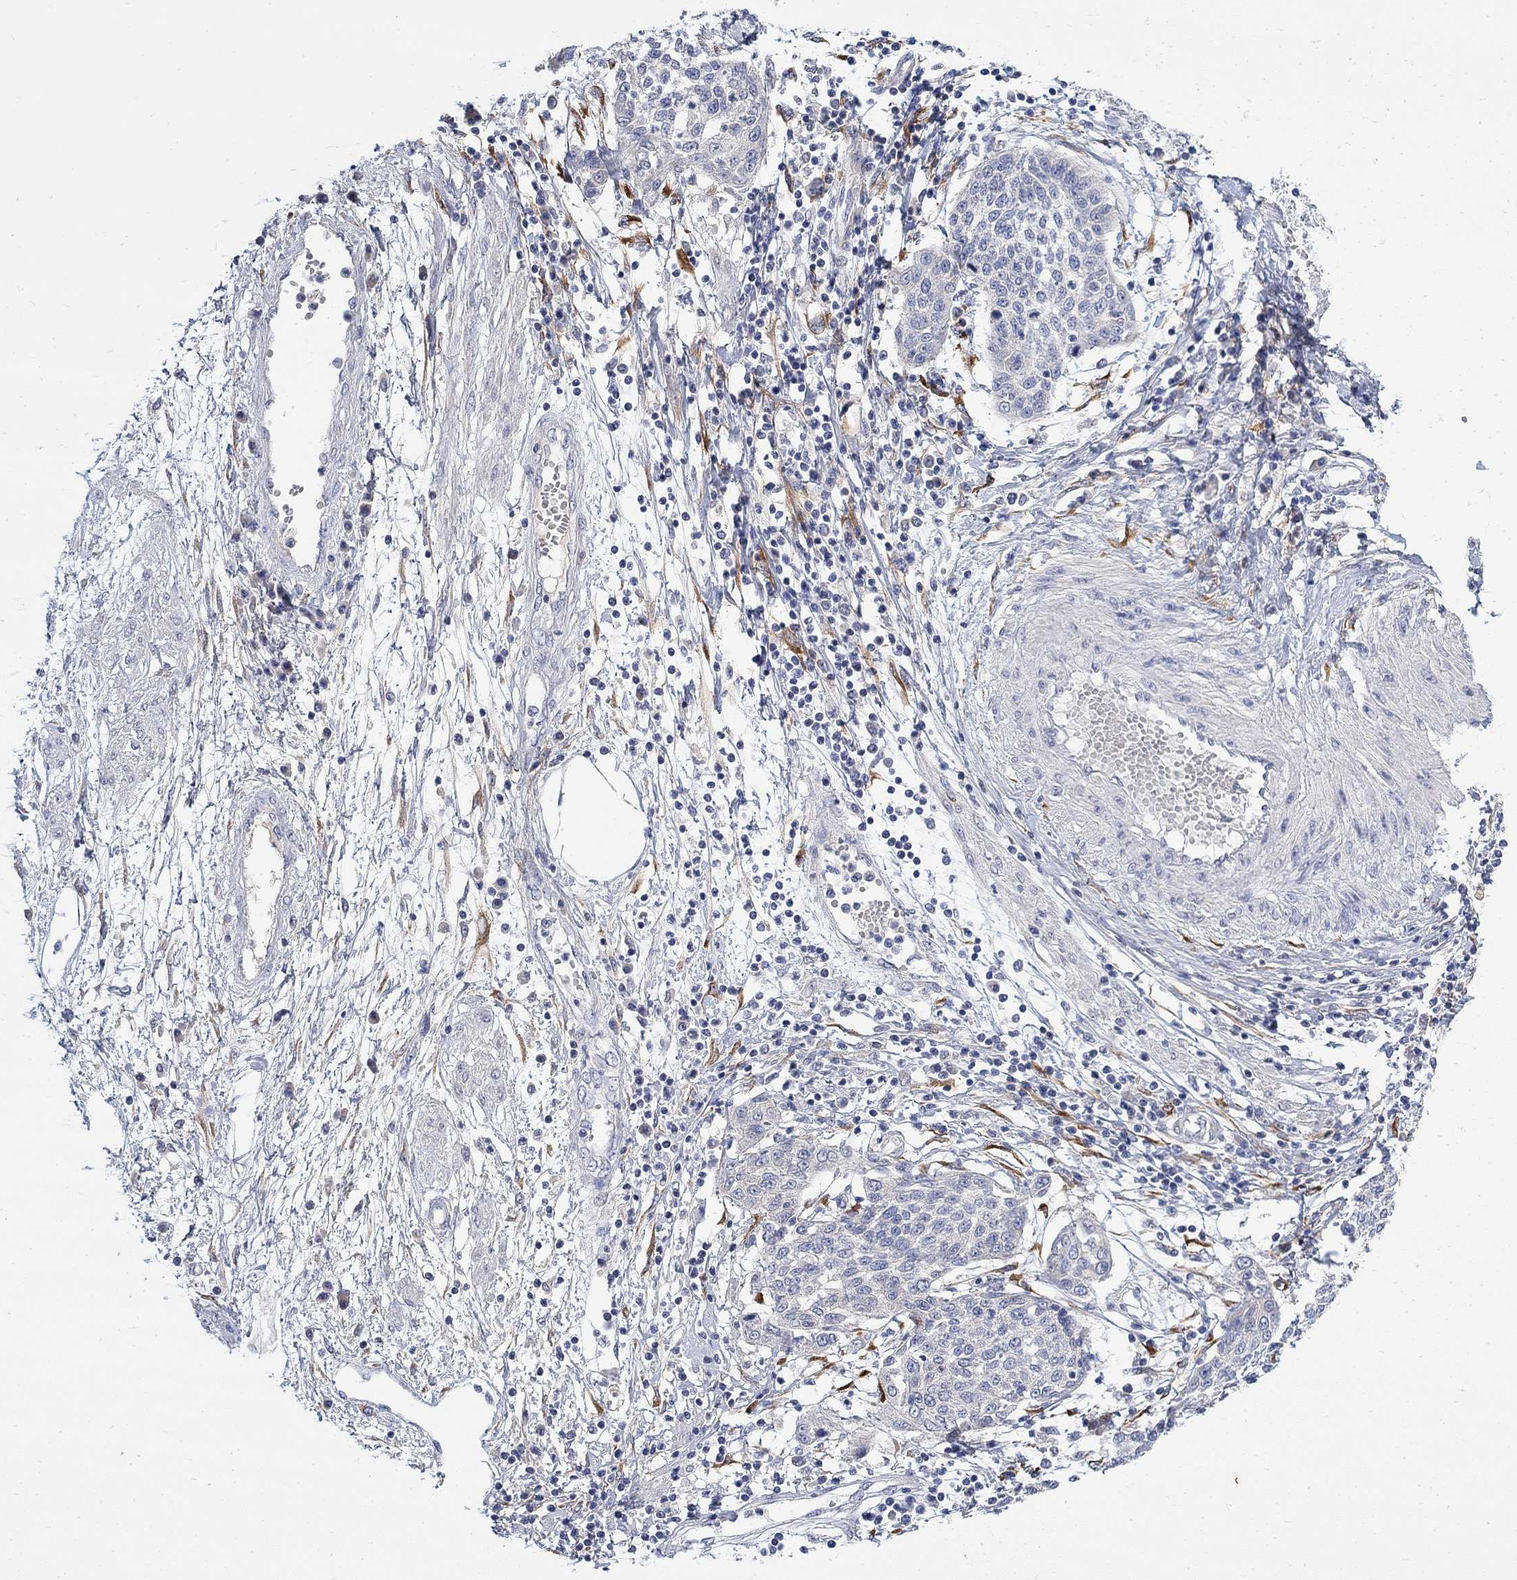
{"staining": {"intensity": "negative", "quantity": "none", "location": "none"}, "tissue": "cervical cancer", "cell_type": "Tumor cells", "image_type": "cancer", "snomed": [{"axis": "morphology", "description": "Squamous cell carcinoma, NOS"}, {"axis": "topography", "description": "Cervix"}], "caption": "IHC of squamous cell carcinoma (cervical) reveals no staining in tumor cells.", "gene": "FNDC5", "patient": {"sex": "female", "age": 34}}